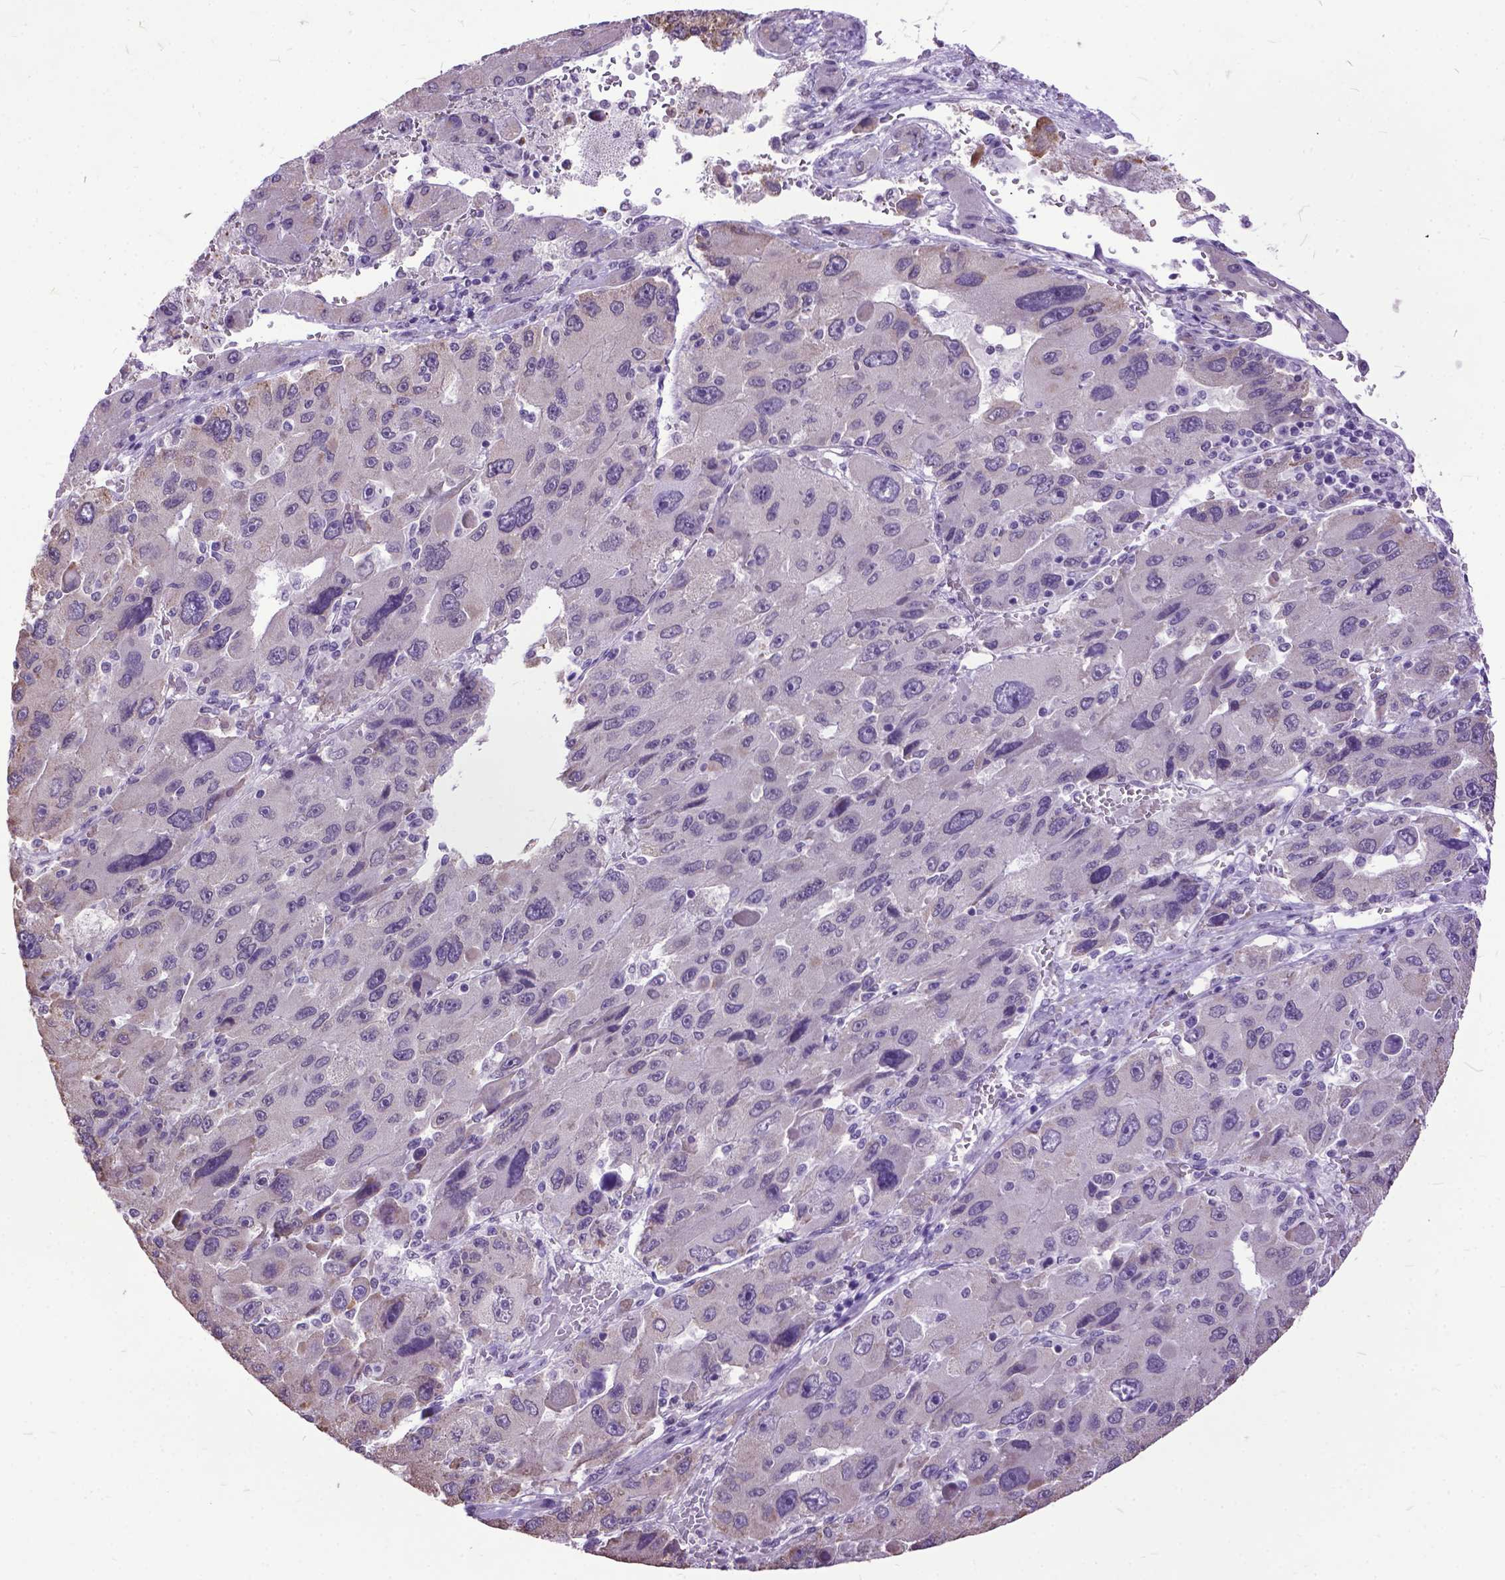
{"staining": {"intensity": "negative", "quantity": "none", "location": "none"}, "tissue": "liver cancer", "cell_type": "Tumor cells", "image_type": "cancer", "snomed": [{"axis": "morphology", "description": "Carcinoma, Hepatocellular, NOS"}, {"axis": "topography", "description": "Liver"}], "caption": "IHC photomicrograph of neoplastic tissue: human hepatocellular carcinoma (liver) stained with DAB (3,3'-diaminobenzidine) demonstrates no significant protein expression in tumor cells.", "gene": "MARCHF10", "patient": {"sex": "female", "age": 41}}